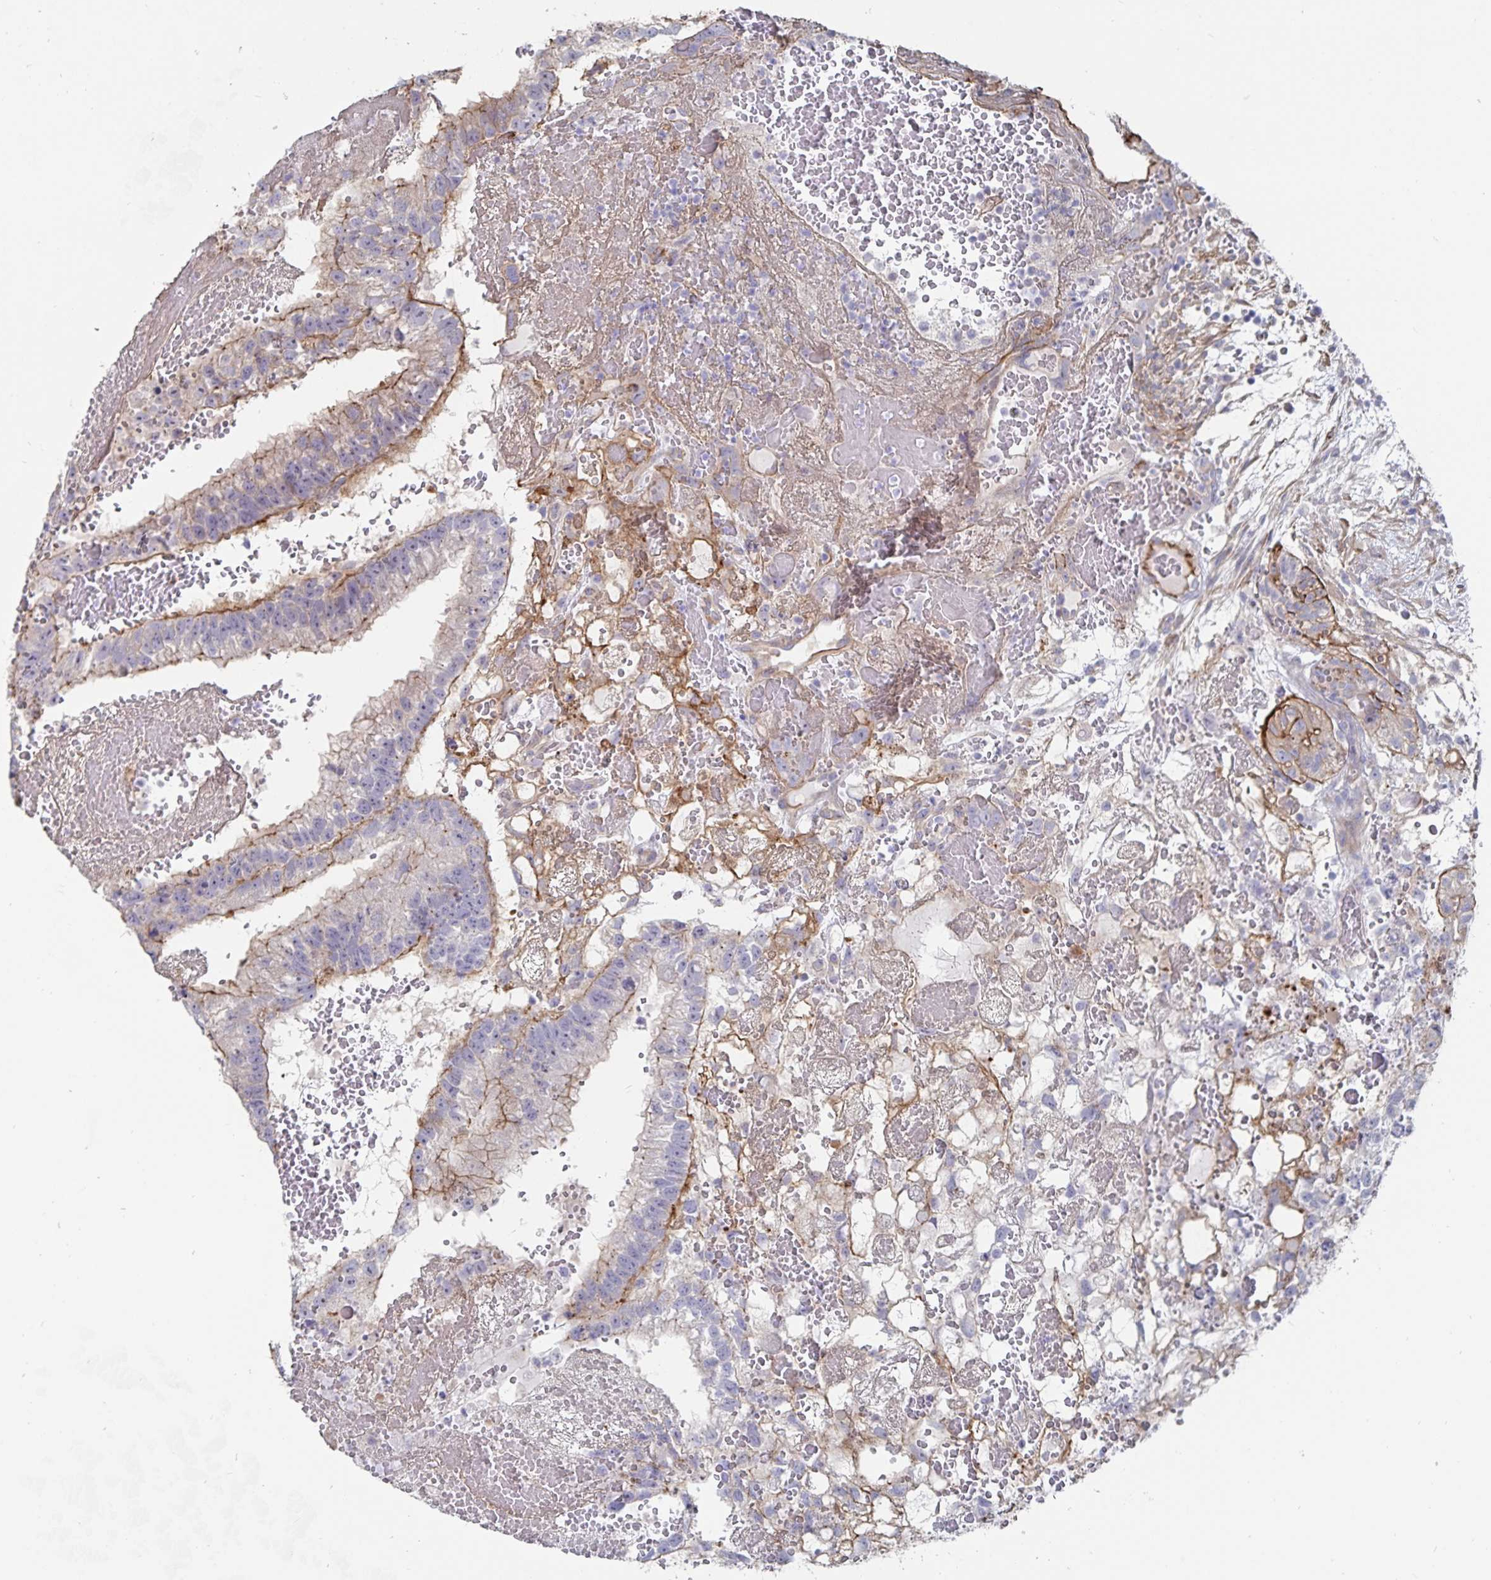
{"staining": {"intensity": "moderate", "quantity": "<25%", "location": "cytoplasmic/membranous"}, "tissue": "testis cancer", "cell_type": "Tumor cells", "image_type": "cancer", "snomed": [{"axis": "morphology", "description": "Normal tissue, NOS"}, {"axis": "morphology", "description": "Carcinoma, Embryonal, NOS"}, {"axis": "topography", "description": "Testis"}], "caption": "Immunohistochemical staining of human testis embryonal carcinoma reveals low levels of moderate cytoplasmic/membranous expression in approximately <25% of tumor cells.", "gene": "SSTR1", "patient": {"sex": "male", "age": 32}}